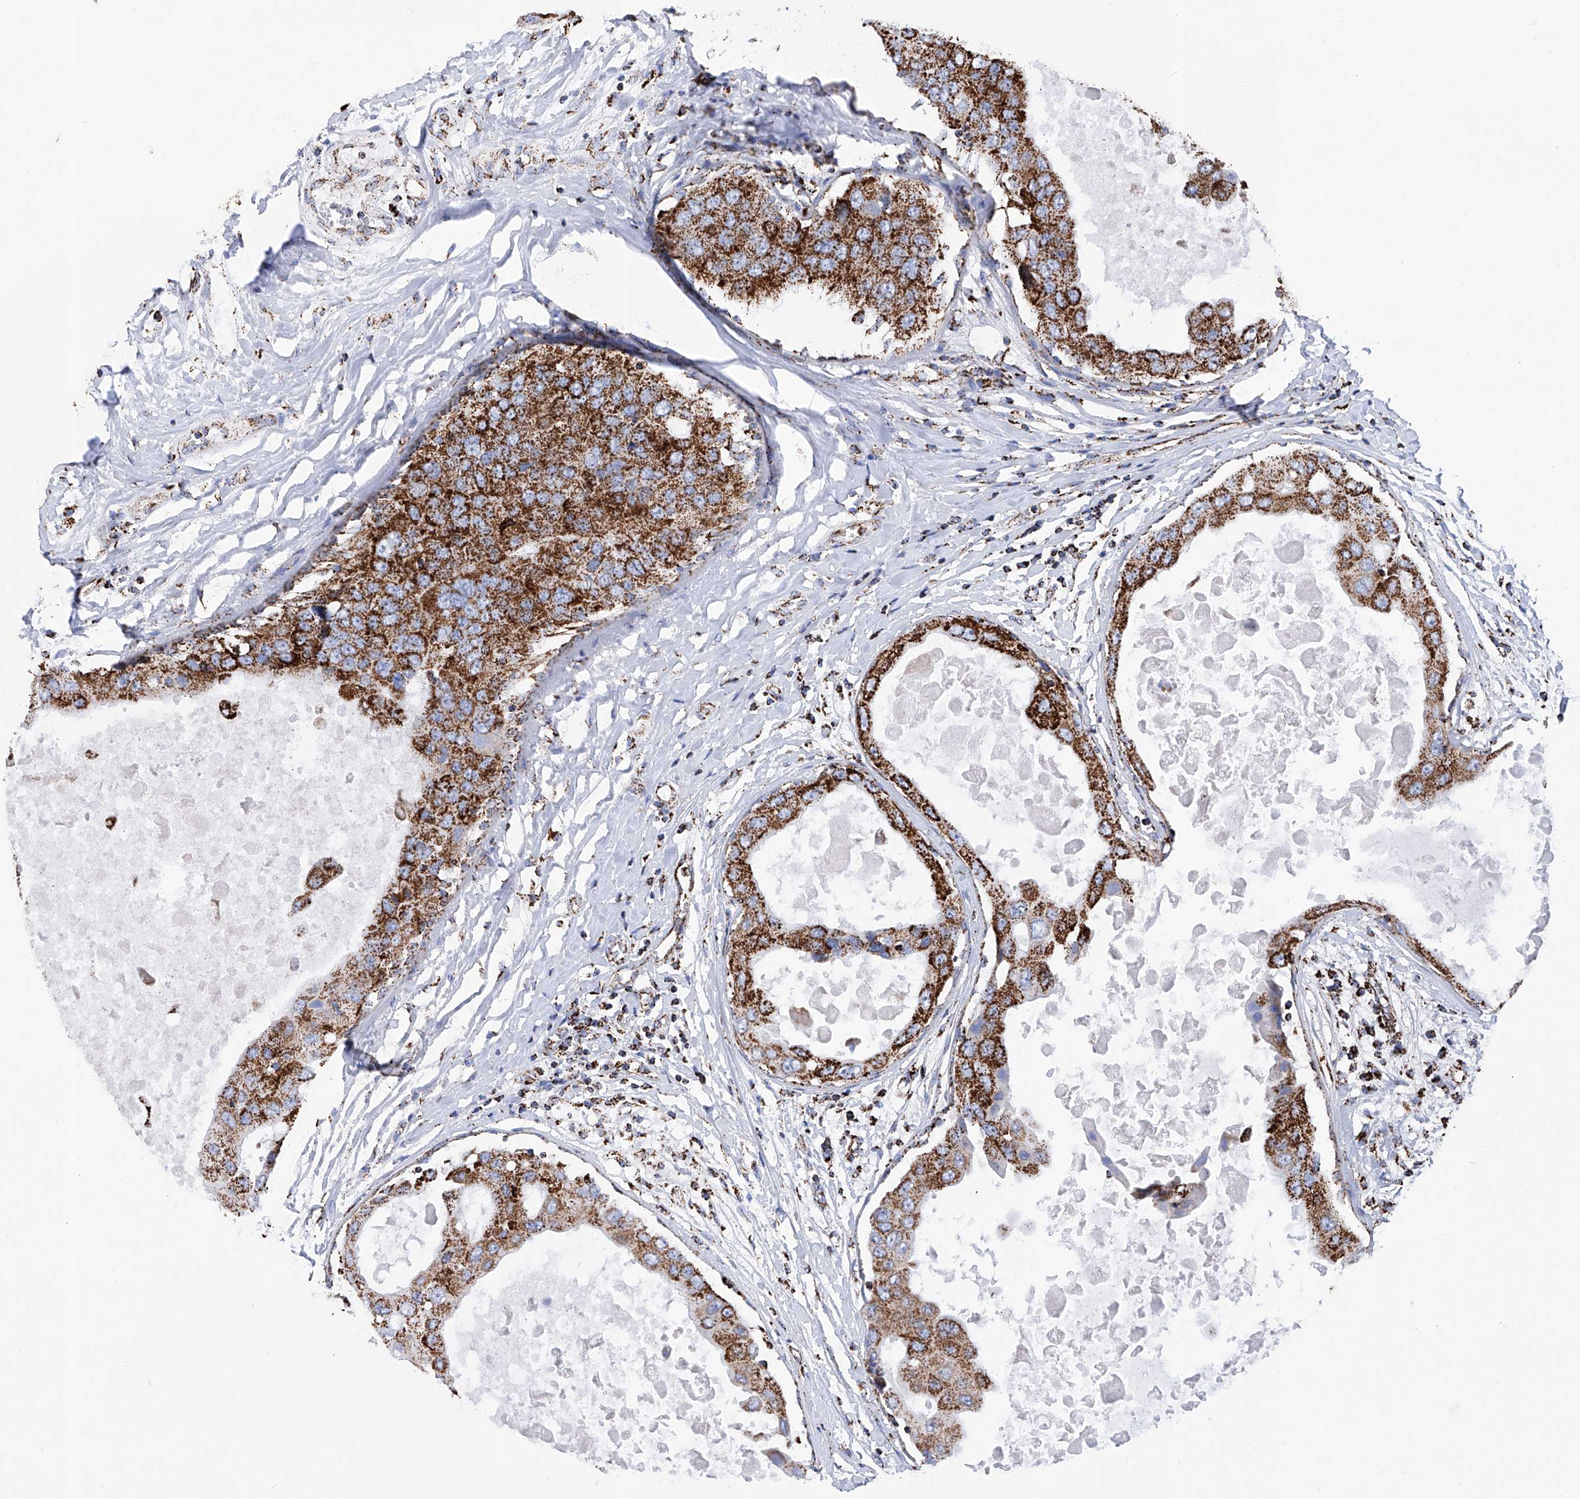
{"staining": {"intensity": "strong", "quantity": ">75%", "location": "cytoplasmic/membranous"}, "tissue": "breast cancer", "cell_type": "Tumor cells", "image_type": "cancer", "snomed": [{"axis": "morphology", "description": "Duct carcinoma"}, {"axis": "topography", "description": "Breast"}], "caption": "Immunohistochemical staining of intraductal carcinoma (breast) shows strong cytoplasmic/membranous protein positivity in approximately >75% of tumor cells. Ihc stains the protein of interest in brown and the nuclei are stained blue.", "gene": "ATP5PF", "patient": {"sex": "female", "age": 27}}